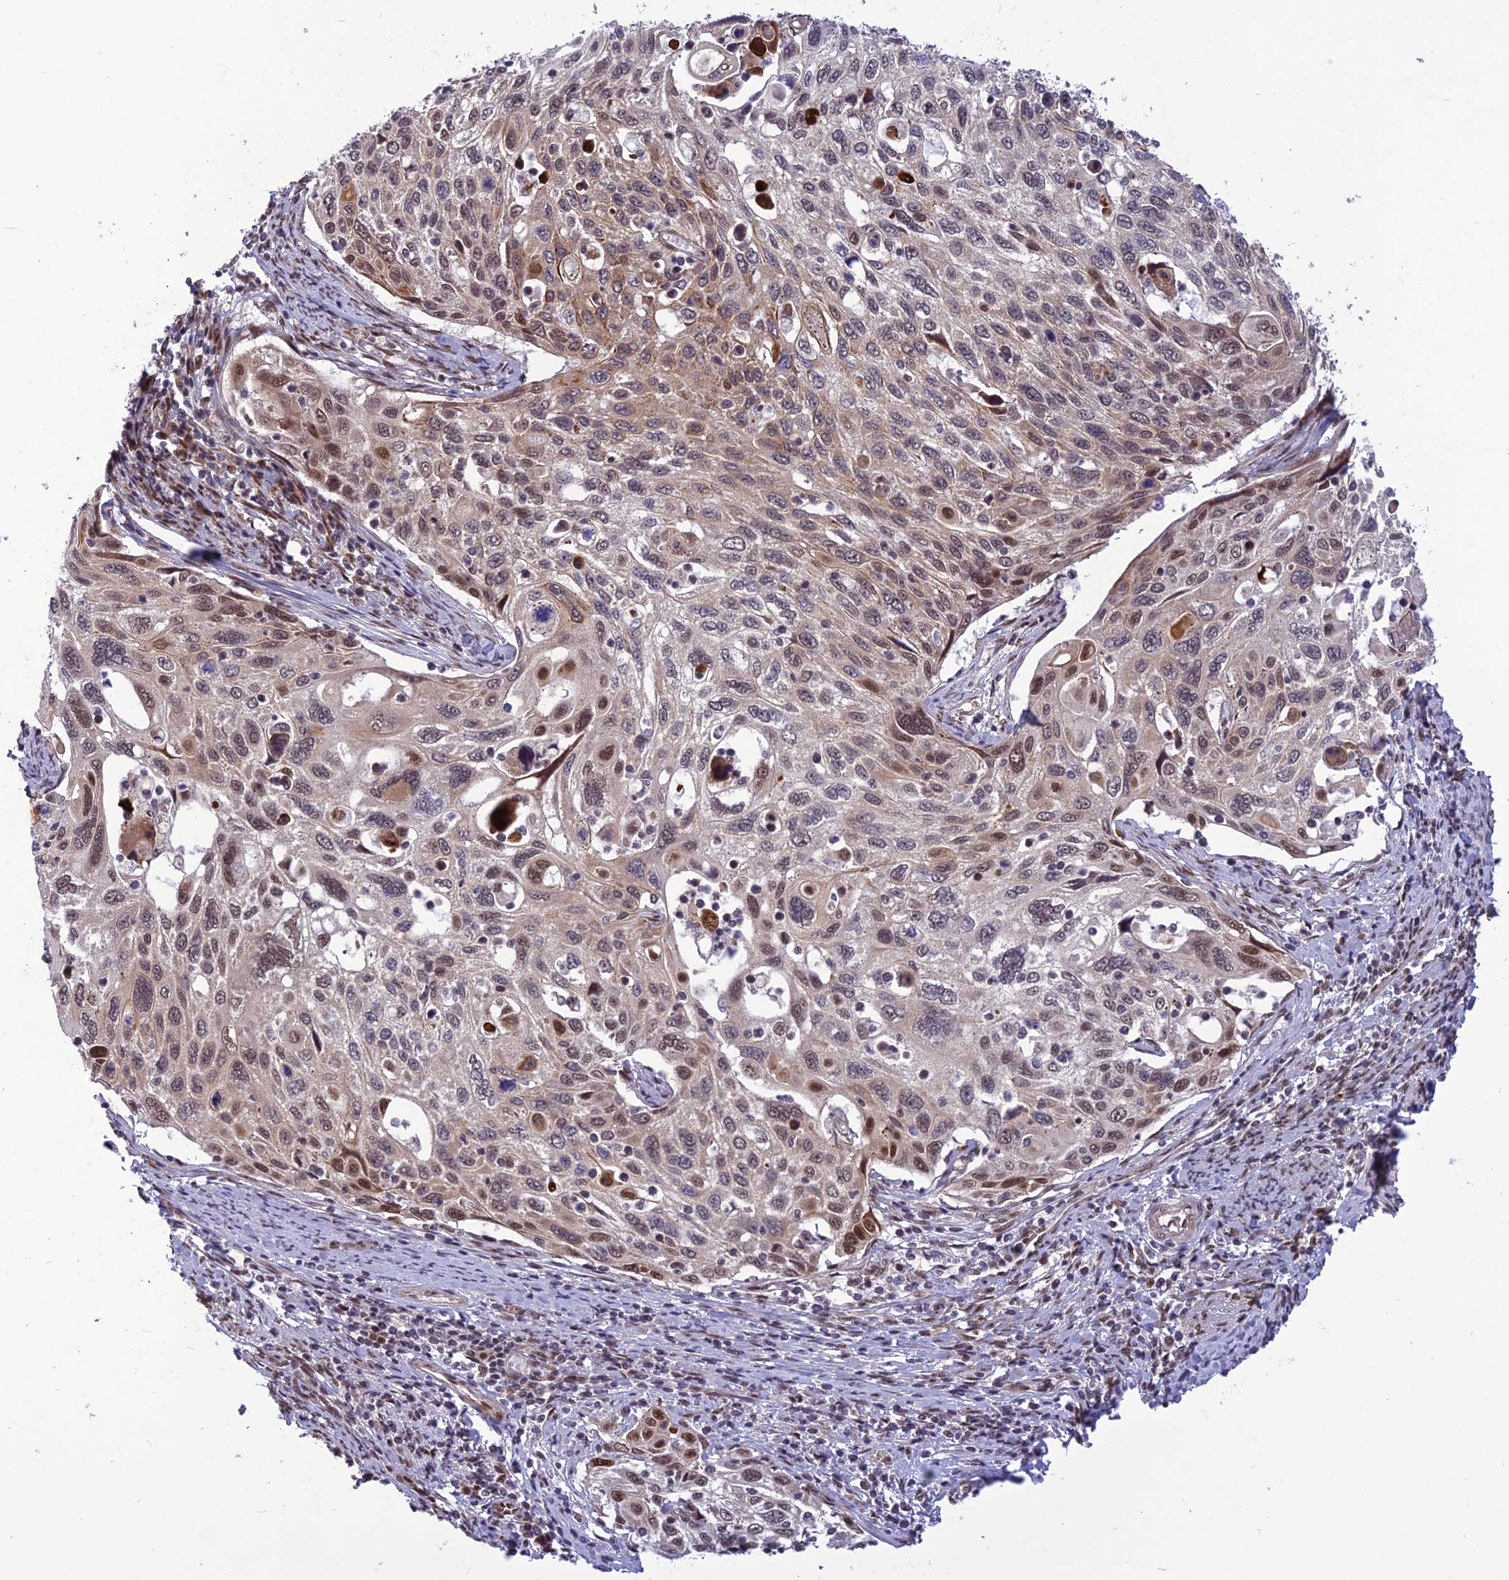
{"staining": {"intensity": "moderate", "quantity": "25%-75%", "location": "nuclear"}, "tissue": "cervical cancer", "cell_type": "Tumor cells", "image_type": "cancer", "snomed": [{"axis": "morphology", "description": "Squamous cell carcinoma, NOS"}, {"axis": "topography", "description": "Cervix"}], "caption": "Cervical squamous cell carcinoma stained with a protein marker shows moderate staining in tumor cells.", "gene": "RTRAF", "patient": {"sex": "female", "age": 70}}